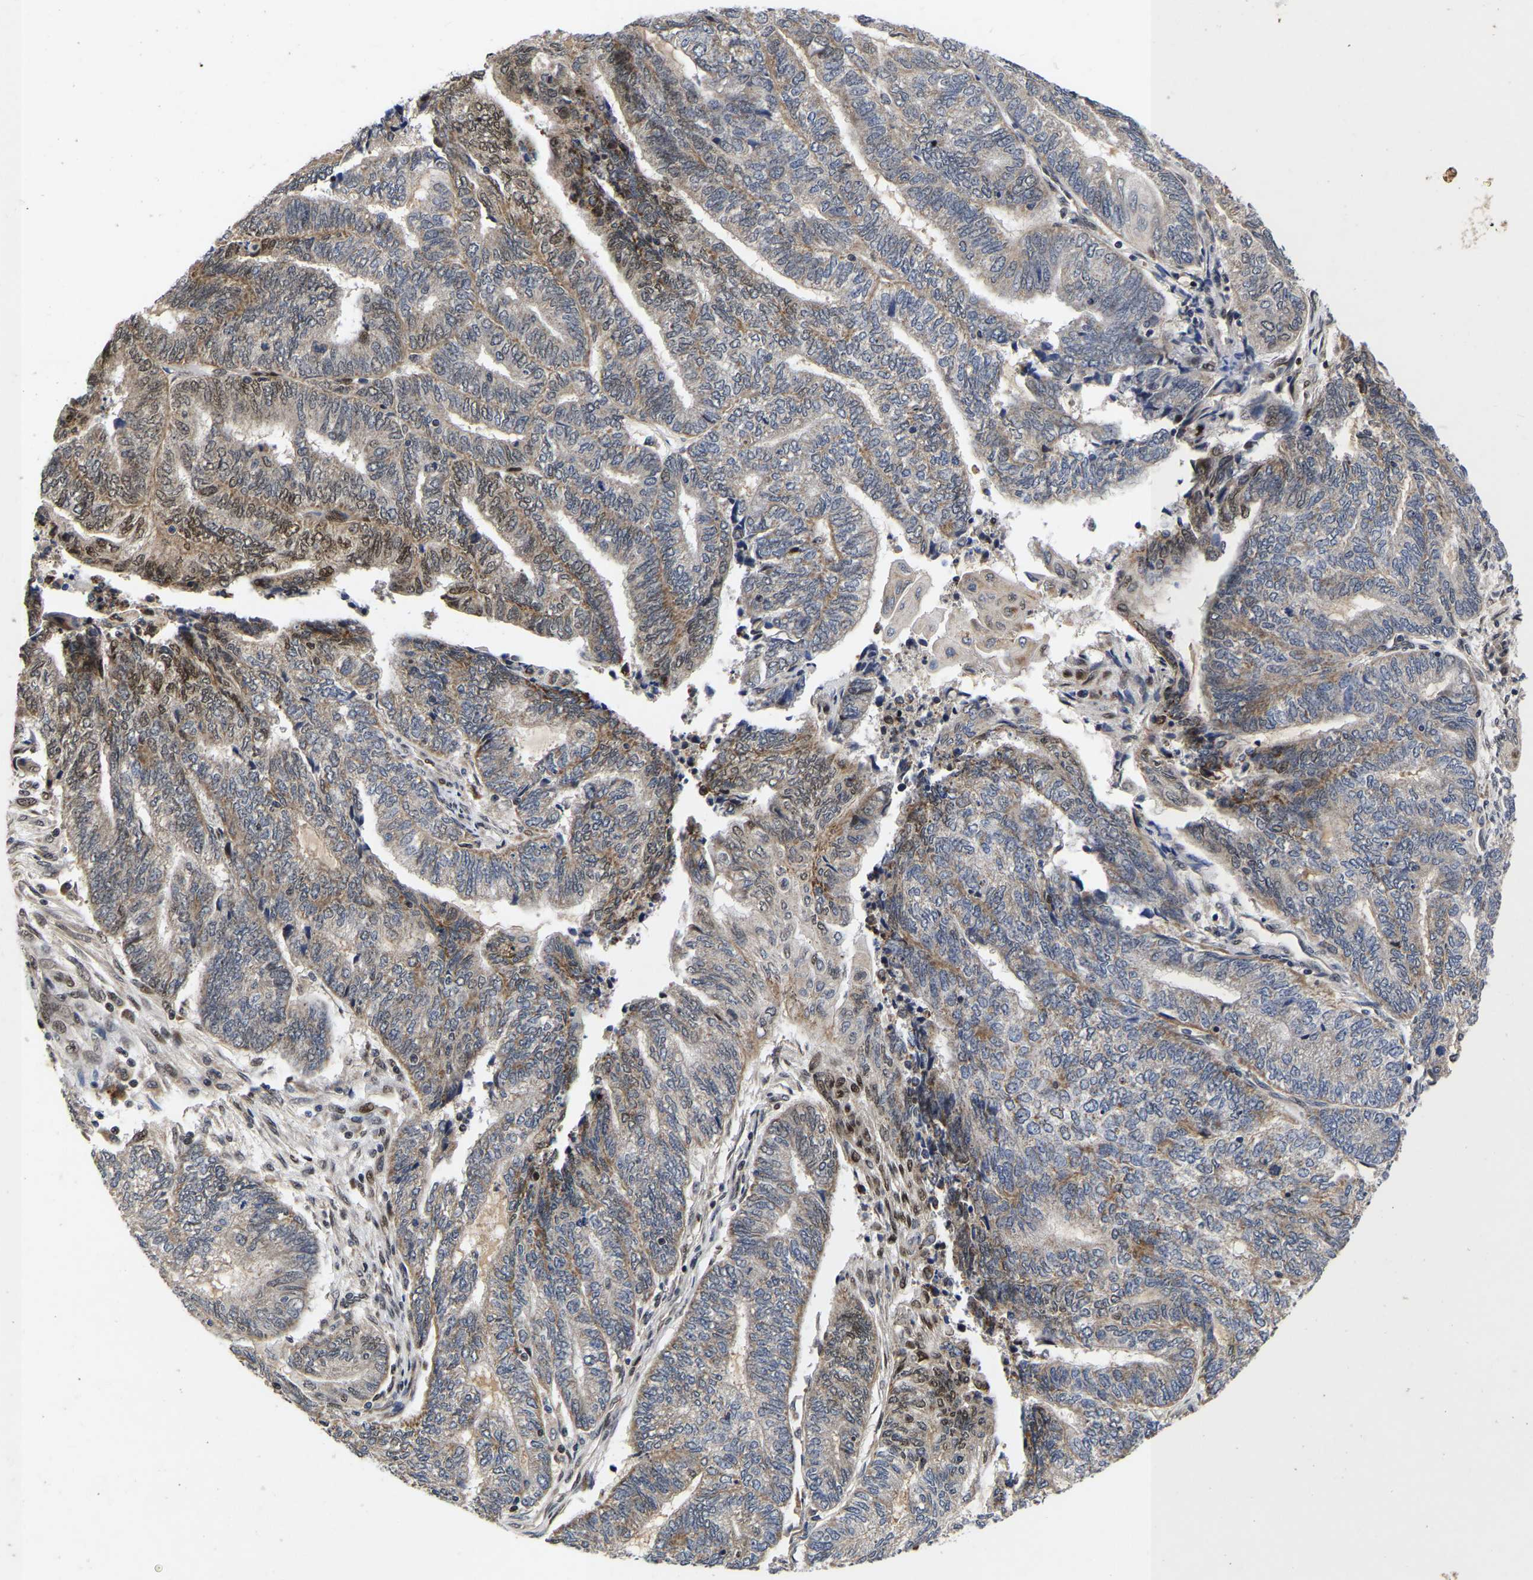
{"staining": {"intensity": "moderate", "quantity": "25%-75%", "location": "cytoplasmic/membranous,nuclear"}, "tissue": "endometrial cancer", "cell_type": "Tumor cells", "image_type": "cancer", "snomed": [{"axis": "morphology", "description": "Adenocarcinoma, NOS"}, {"axis": "topography", "description": "Uterus"}, {"axis": "topography", "description": "Endometrium"}], "caption": "High-magnification brightfield microscopy of endometrial cancer stained with DAB (3,3'-diaminobenzidine) (brown) and counterstained with hematoxylin (blue). tumor cells exhibit moderate cytoplasmic/membranous and nuclear positivity is identified in about25%-75% of cells.", "gene": "JUNB", "patient": {"sex": "female", "age": 70}}